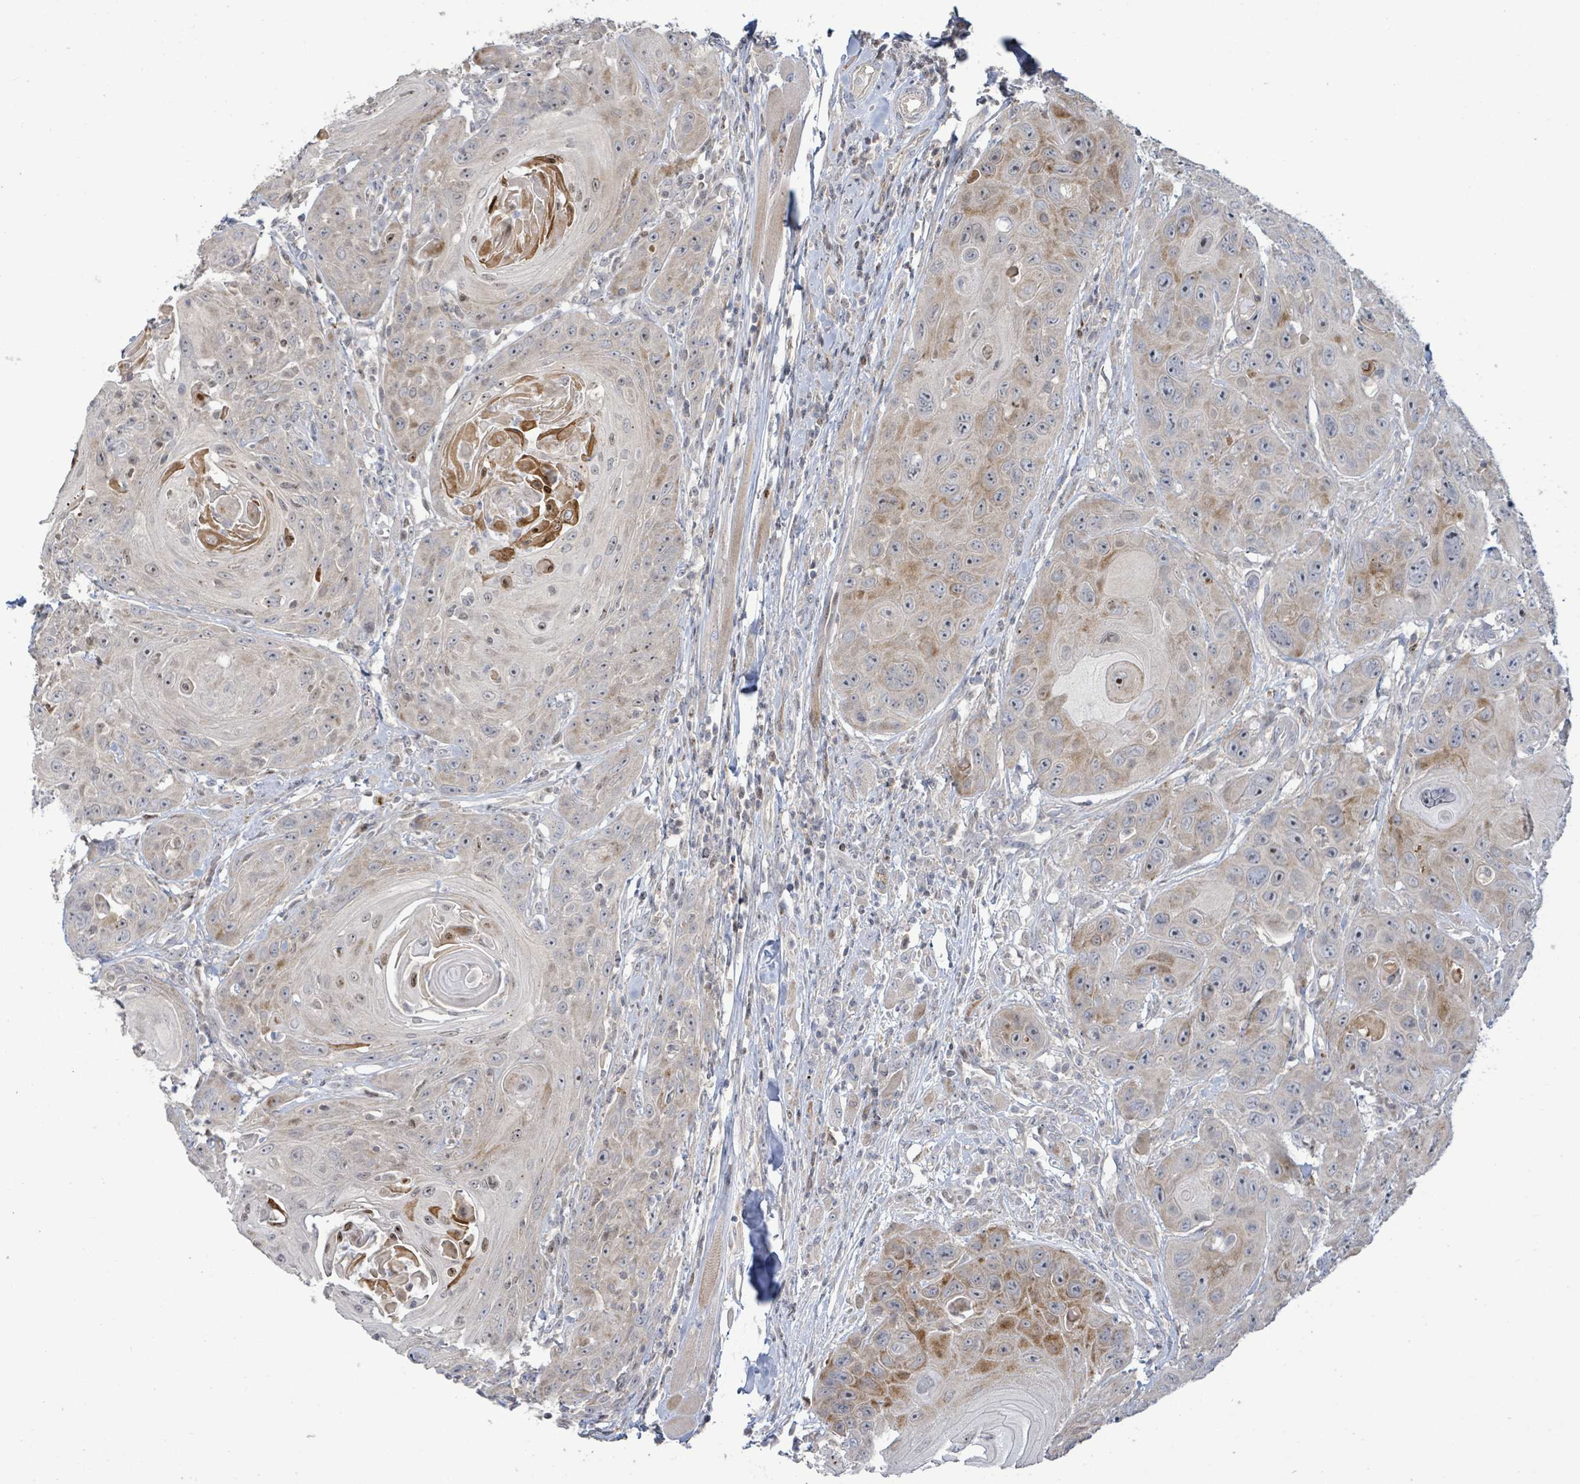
{"staining": {"intensity": "moderate", "quantity": "25%-75%", "location": "cytoplasmic/membranous"}, "tissue": "head and neck cancer", "cell_type": "Tumor cells", "image_type": "cancer", "snomed": [{"axis": "morphology", "description": "Squamous cell carcinoma, NOS"}, {"axis": "topography", "description": "Head-Neck"}], "caption": "Immunohistochemical staining of head and neck cancer displays moderate cytoplasmic/membranous protein positivity in about 25%-75% of tumor cells.", "gene": "LILRA4", "patient": {"sex": "female", "age": 59}}